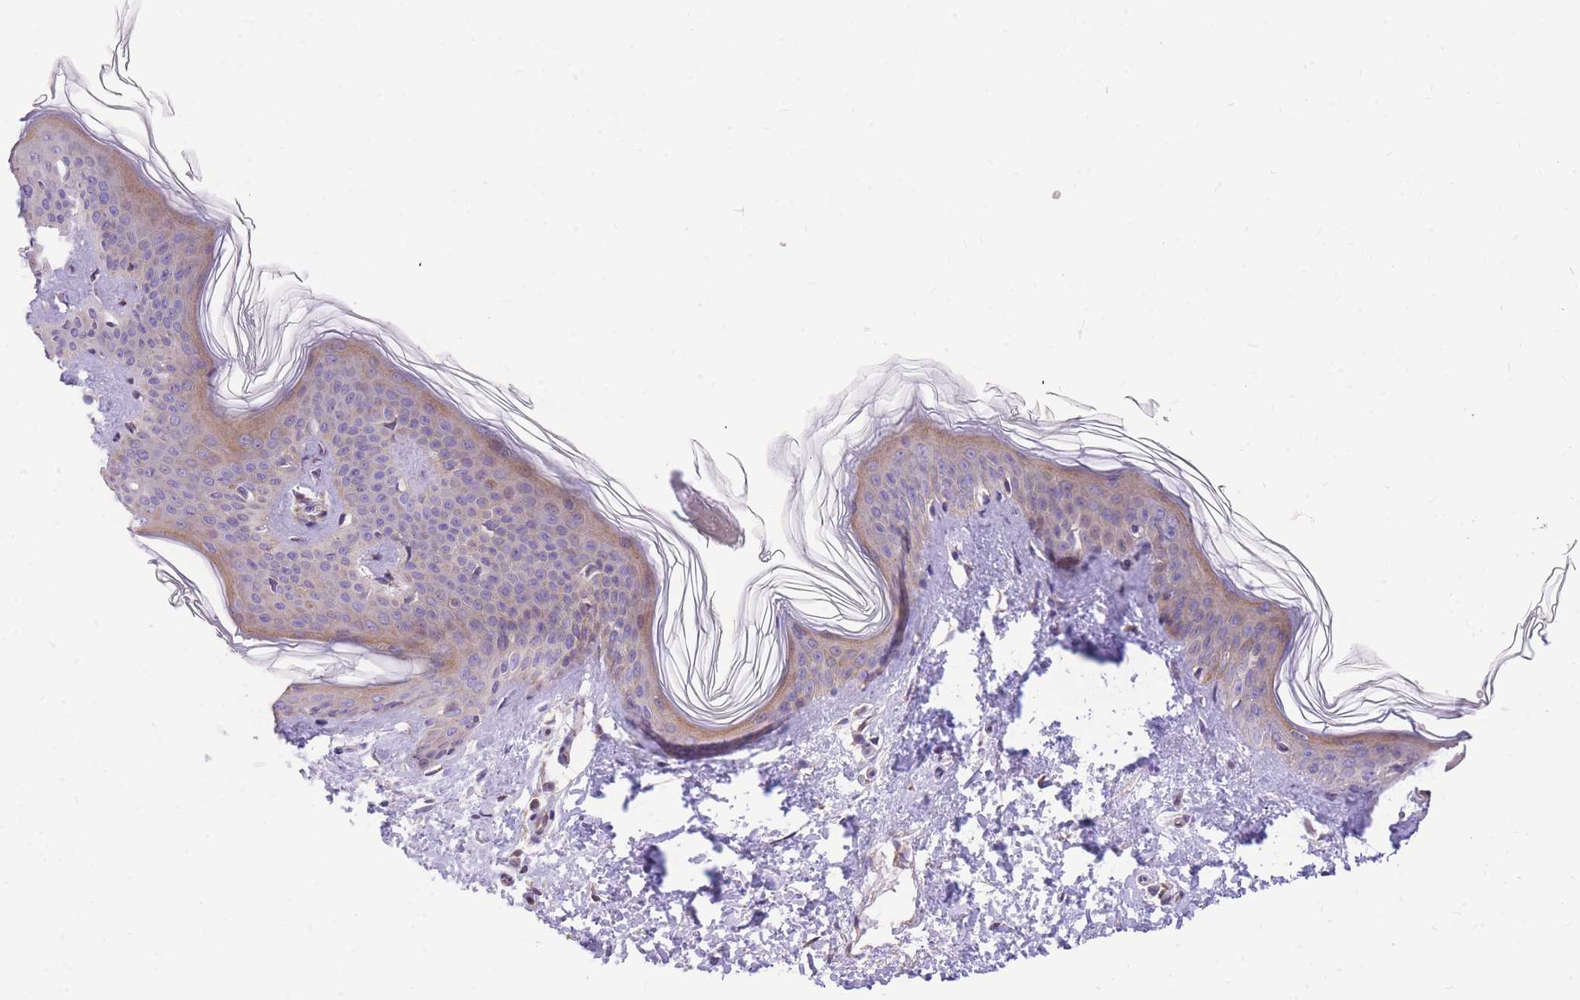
{"staining": {"intensity": "moderate", "quantity": ">75%", "location": "cytoplasmic/membranous"}, "tissue": "skin", "cell_type": "Fibroblasts", "image_type": "normal", "snomed": [{"axis": "morphology", "description": "Normal tissue, NOS"}, {"axis": "topography", "description": "Skin"}], "caption": "This image reveals benign skin stained with immunohistochemistry to label a protein in brown. The cytoplasmic/membranous of fibroblasts show moderate positivity for the protein. Nuclei are counter-stained blue.", "gene": "TOPAZ1", "patient": {"sex": "female", "age": 41}}